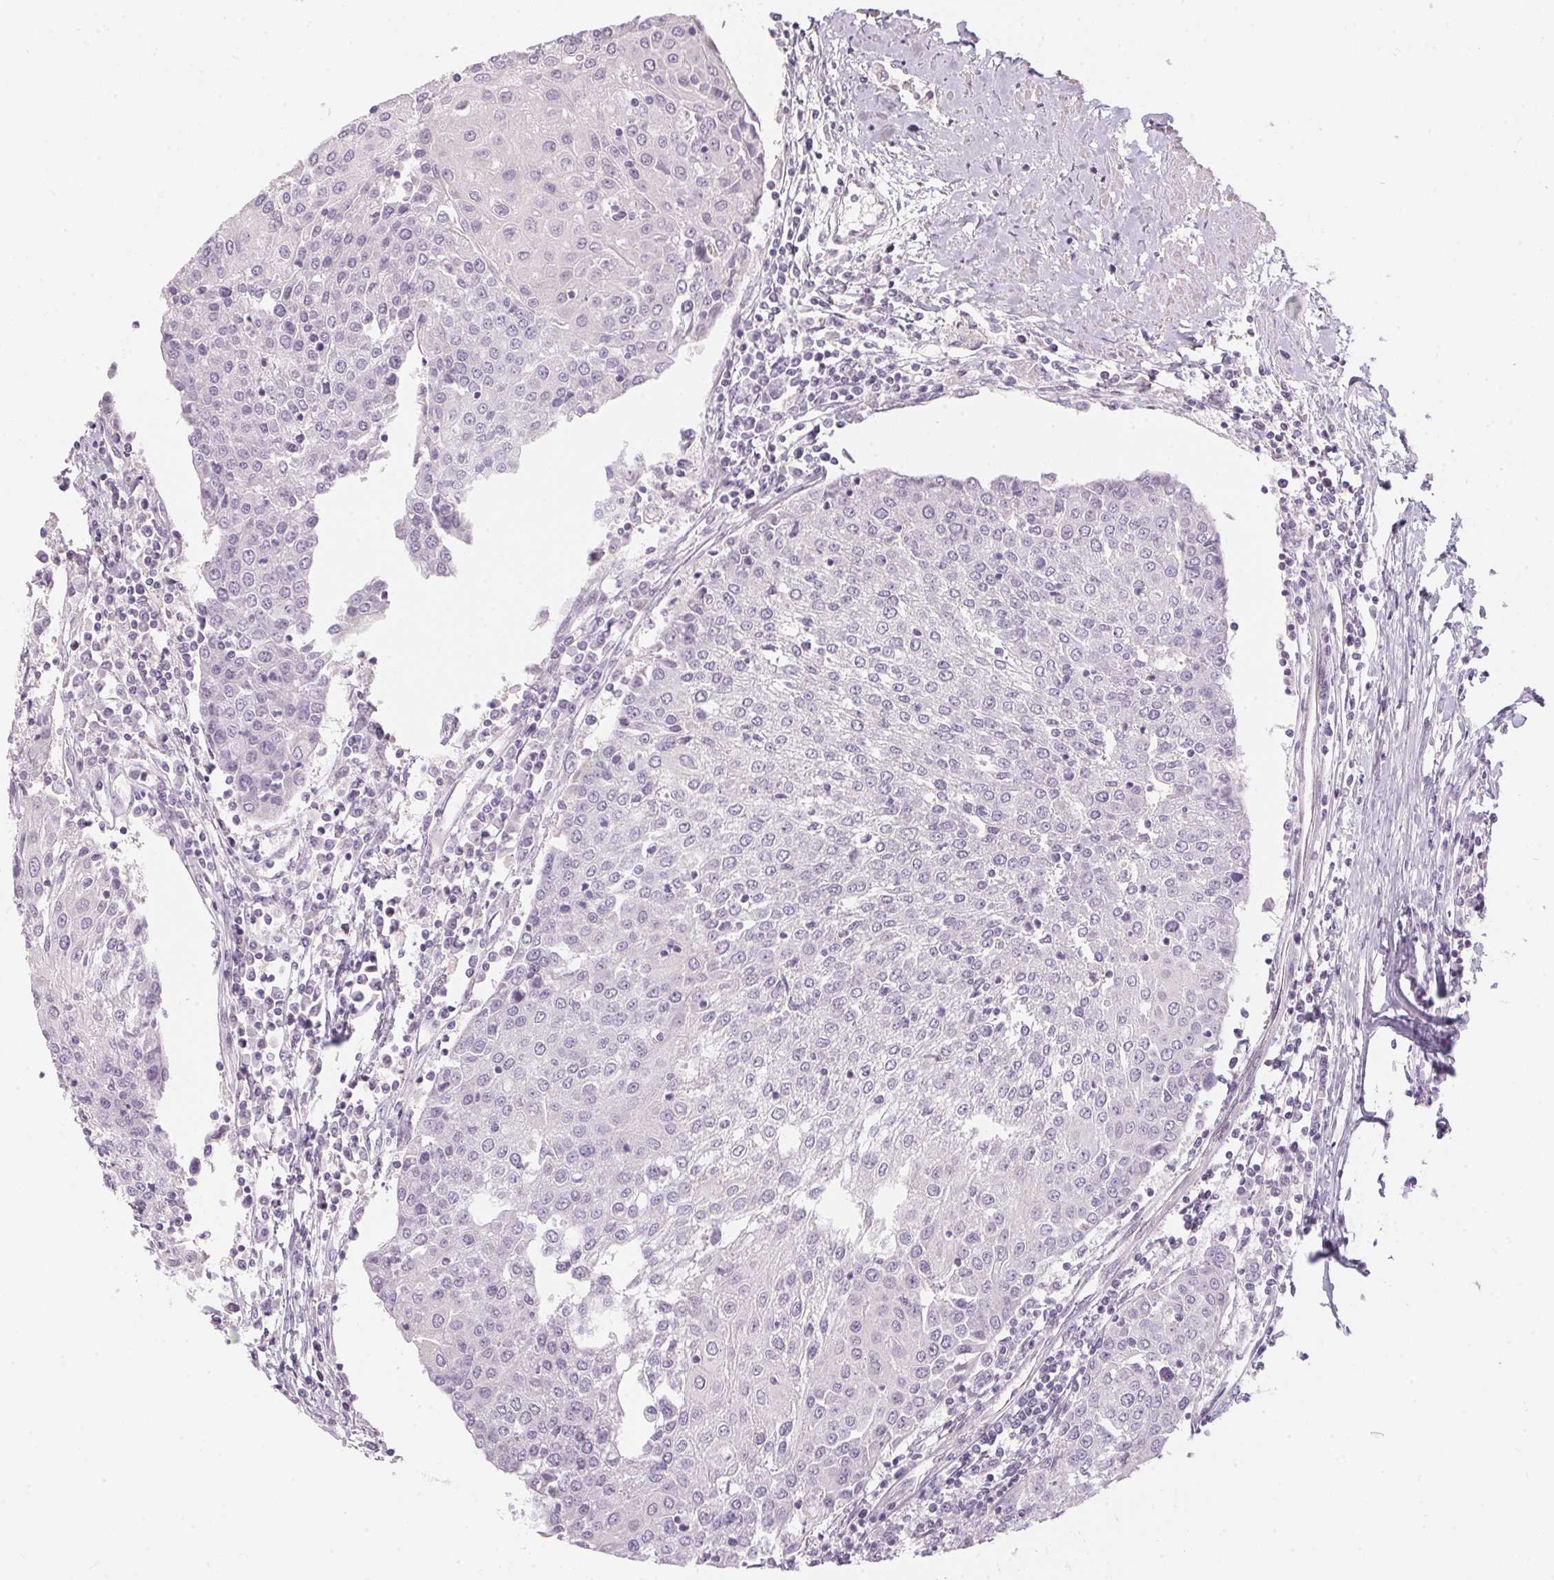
{"staining": {"intensity": "negative", "quantity": "none", "location": "none"}, "tissue": "urothelial cancer", "cell_type": "Tumor cells", "image_type": "cancer", "snomed": [{"axis": "morphology", "description": "Urothelial carcinoma, High grade"}, {"axis": "topography", "description": "Urinary bladder"}], "caption": "Immunohistochemistry (IHC) of urothelial cancer demonstrates no positivity in tumor cells. (DAB IHC with hematoxylin counter stain).", "gene": "GDAP1L1", "patient": {"sex": "female", "age": 85}}